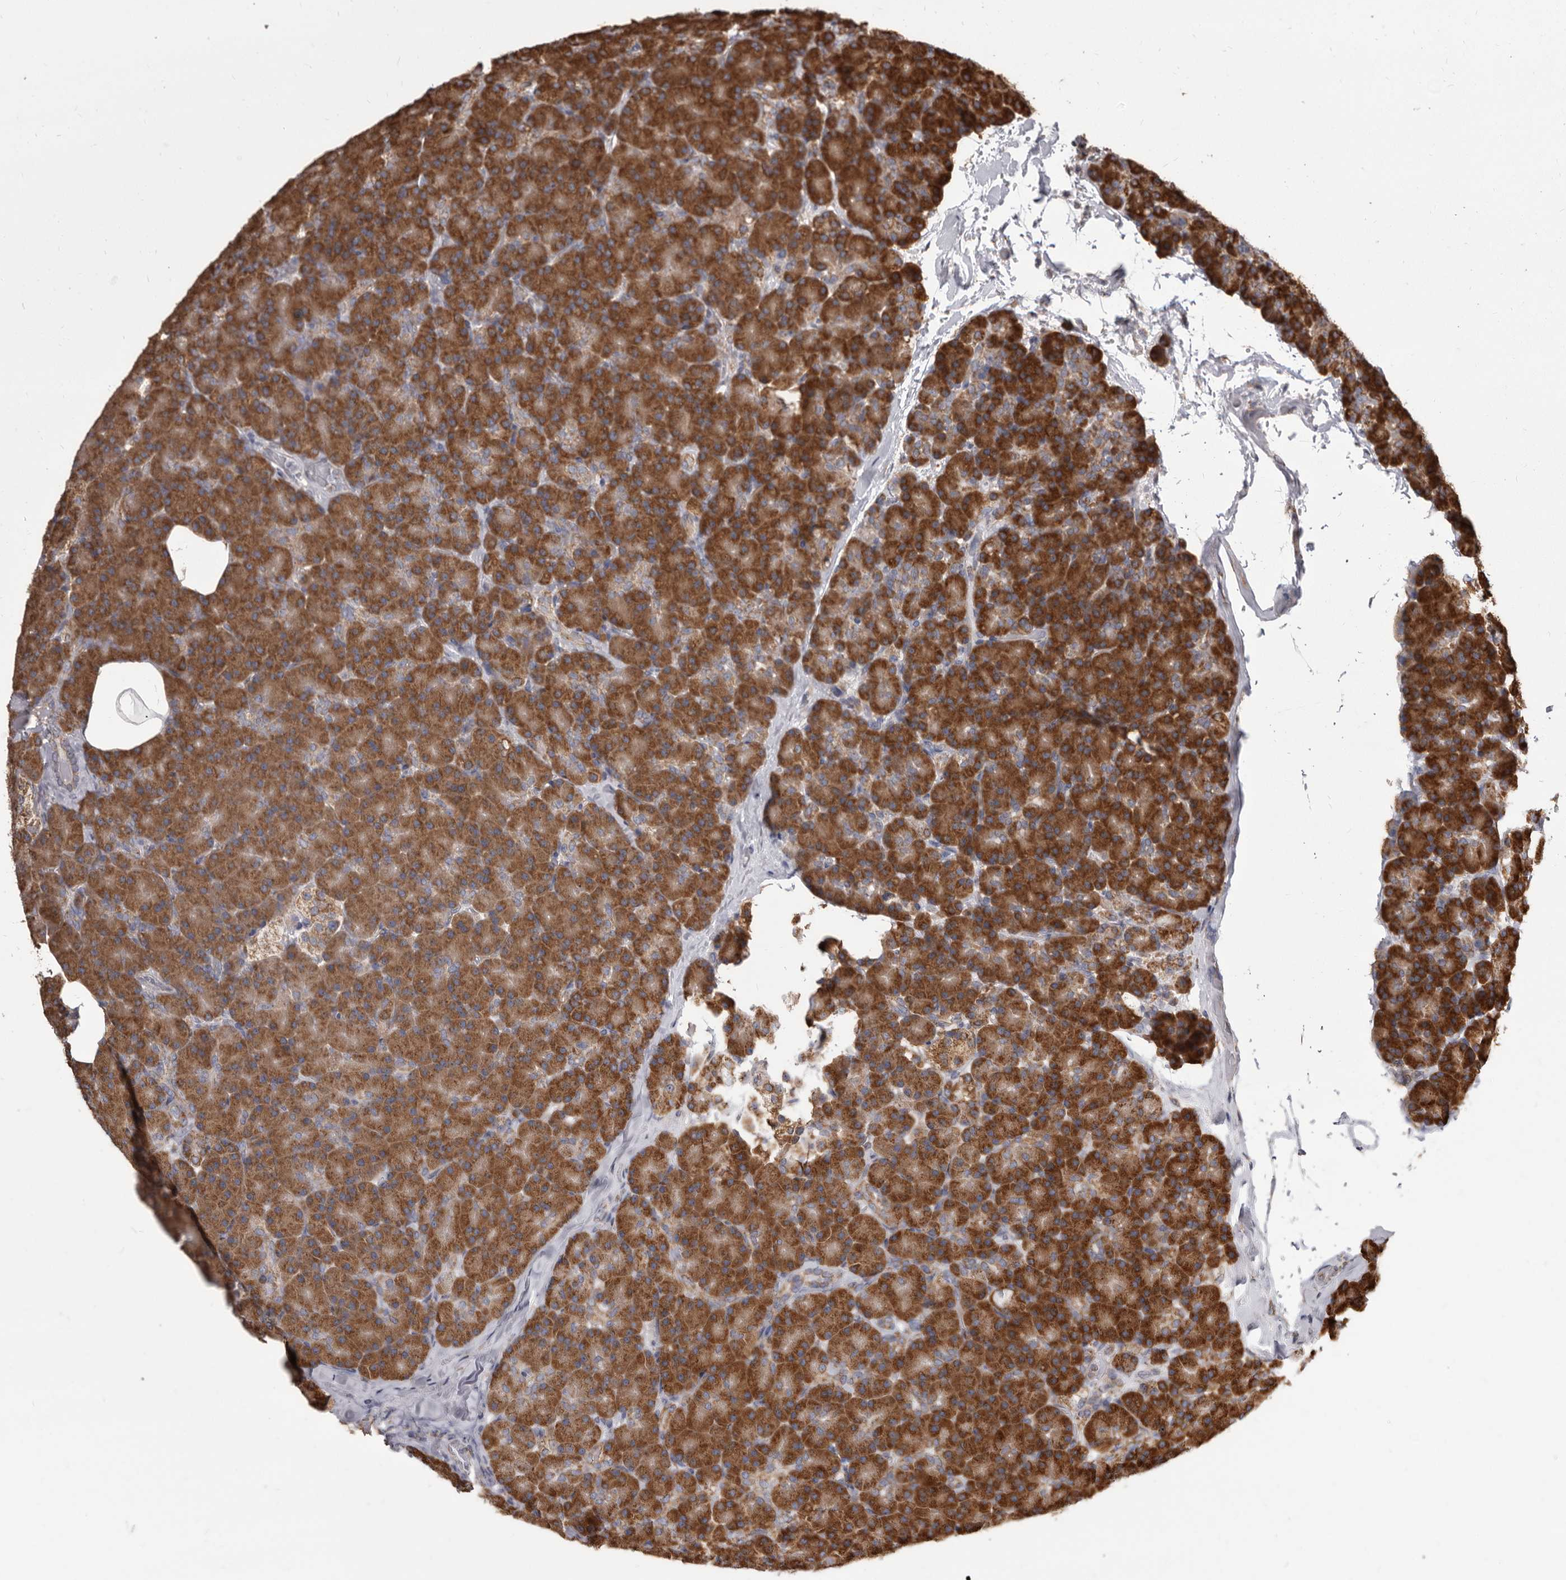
{"staining": {"intensity": "strong", "quantity": ">75%", "location": "cytoplasmic/membranous"}, "tissue": "pancreas", "cell_type": "Exocrine glandular cells", "image_type": "normal", "snomed": [{"axis": "morphology", "description": "Normal tissue, NOS"}, {"axis": "topography", "description": "Pancreas"}], "caption": "IHC image of unremarkable pancreas: human pancreas stained using immunohistochemistry (IHC) demonstrates high levels of strong protein expression localized specifically in the cytoplasmic/membranous of exocrine glandular cells, appearing as a cytoplasmic/membranous brown color.", "gene": "CDK5RAP3", "patient": {"sex": "female", "age": 43}}